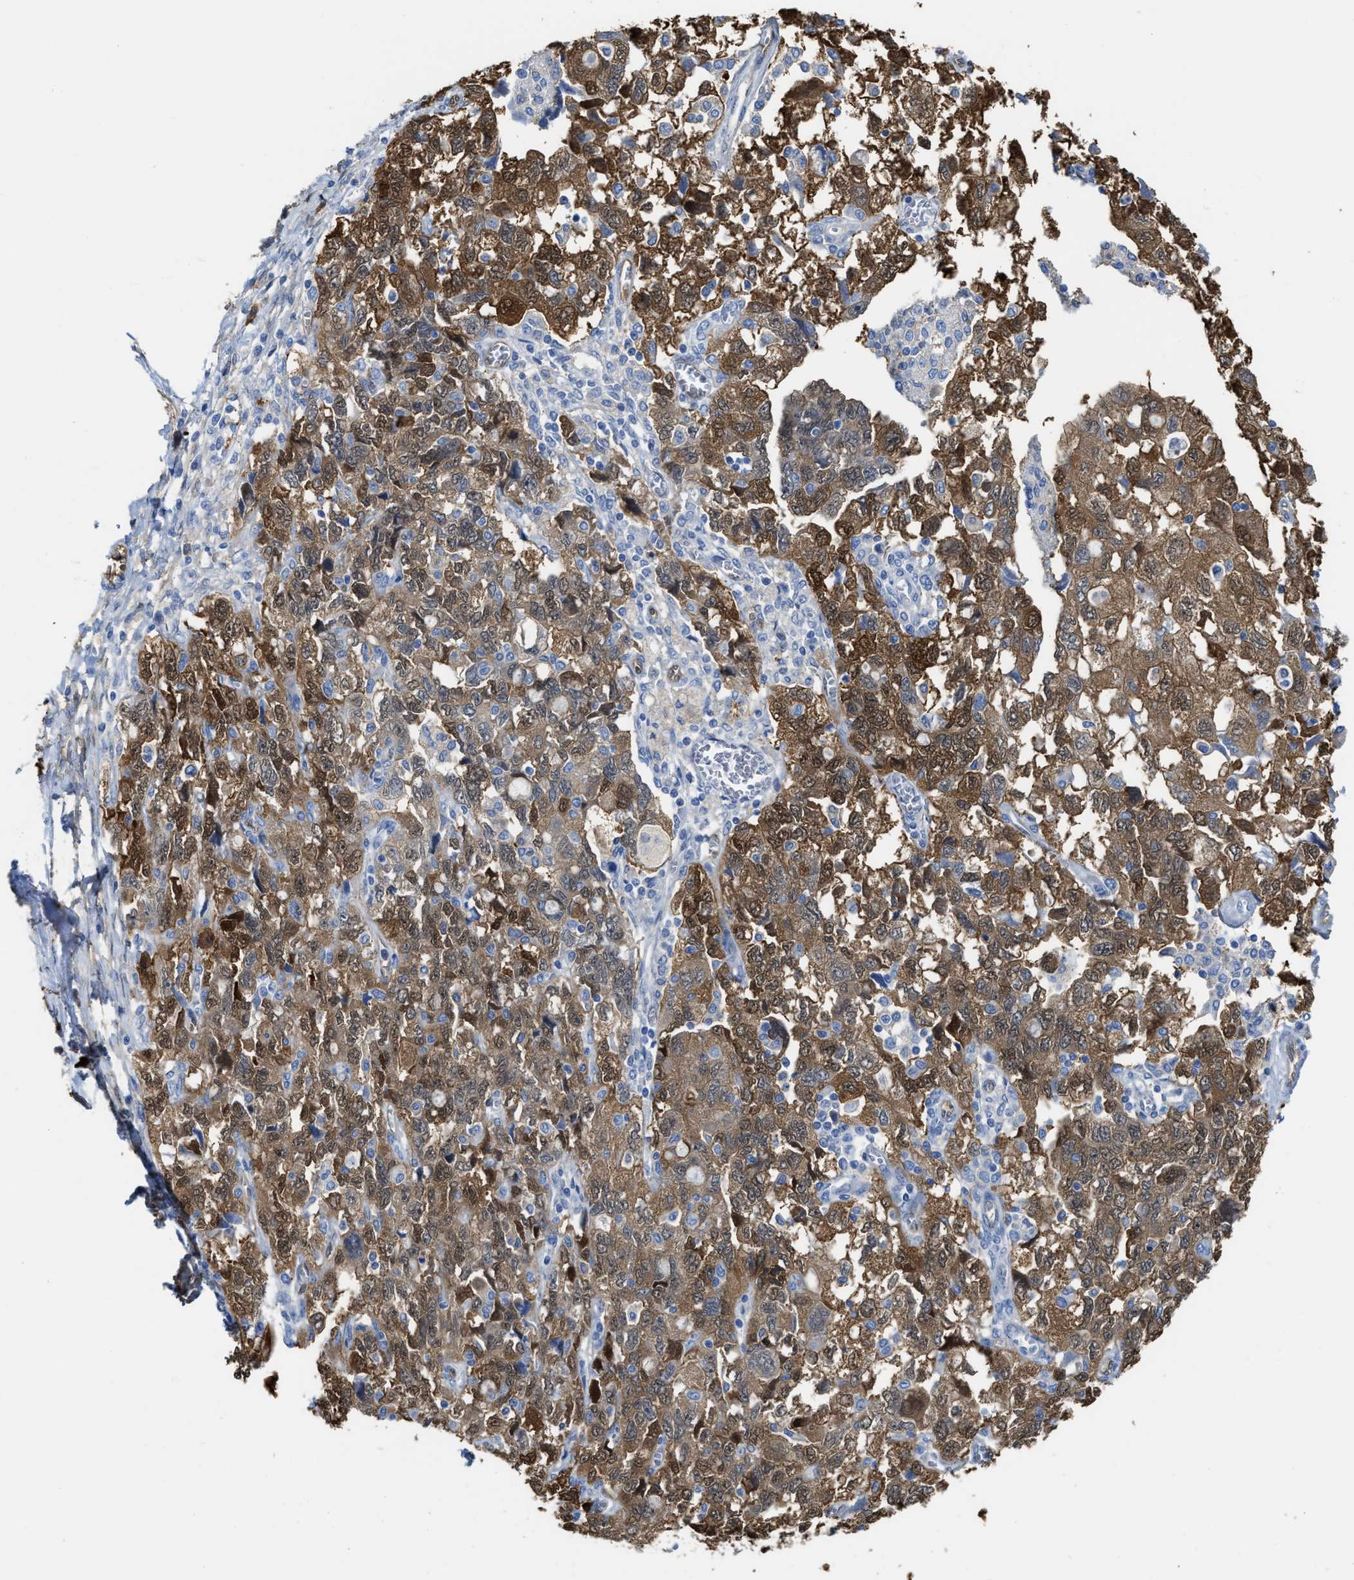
{"staining": {"intensity": "moderate", "quantity": ">75%", "location": "cytoplasmic/membranous,nuclear"}, "tissue": "ovarian cancer", "cell_type": "Tumor cells", "image_type": "cancer", "snomed": [{"axis": "morphology", "description": "Carcinoma, NOS"}, {"axis": "morphology", "description": "Cystadenocarcinoma, serous, NOS"}, {"axis": "topography", "description": "Ovary"}], "caption": "Moderate cytoplasmic/membranous and nuclear positivity is appreciated in approximately >75% of tumor cells in ovarian serous cystadenocarcinoma.", "gene": "ASS1", "patient": {"sex": "female", "age": 69}}